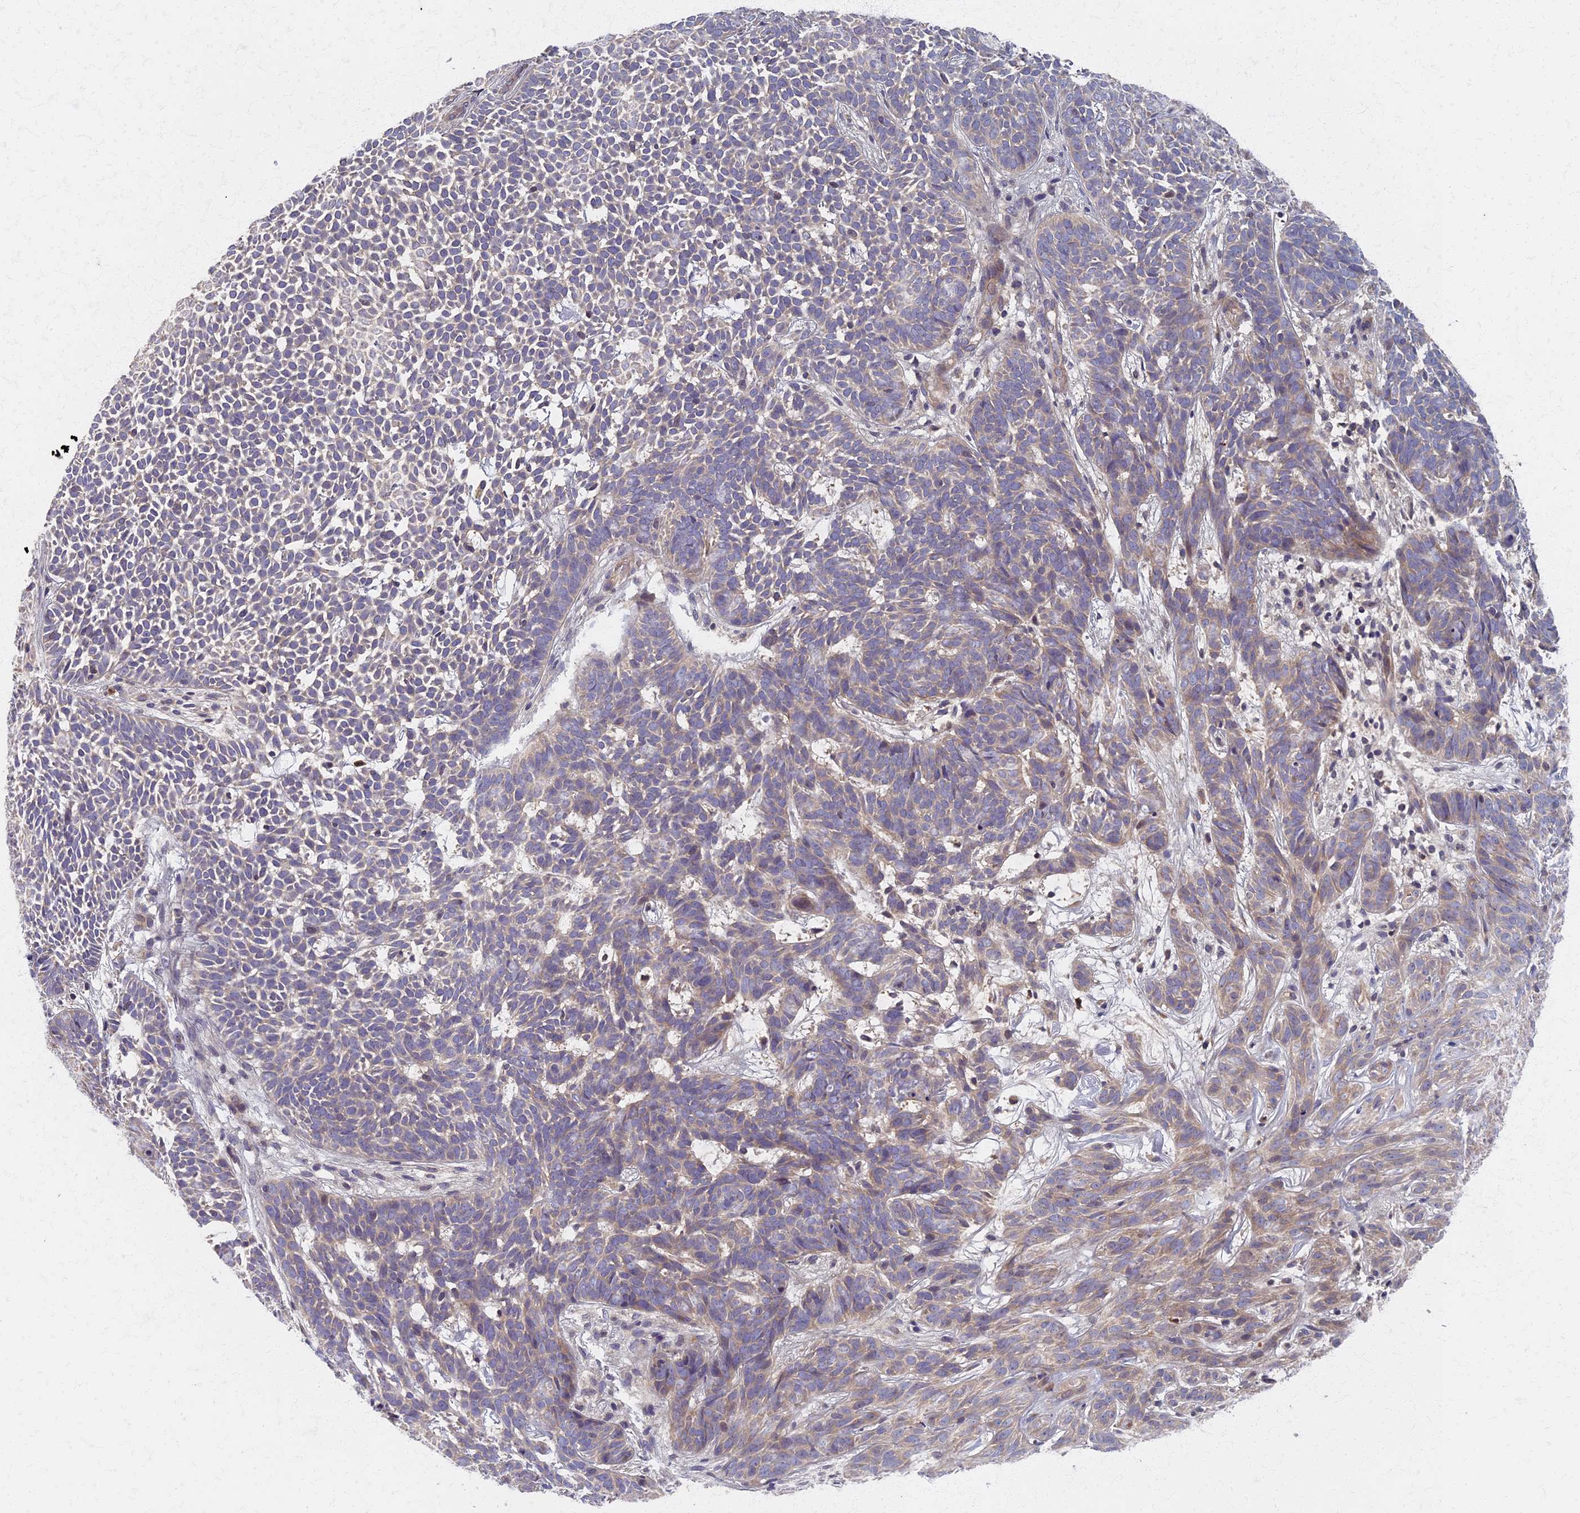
{"staining": {"intensity": "negative", "quantity": "none", "location": "none"}, "tissue": "skin cancer", "cell_type": "Tumor cells", "image_type": "cancer", "snomed": [{"axis": "morphology", "description": "Basal cell carcinoma"}, {"axis": "topography", "description": "Skin"}], "caption": "DAB immunohistochemical staining of human basal cell carcinoma (skin) shows no significant expression in tumor cells. The staining was performed using DAB to visualize the protein expression in brown, while the nuclei were stained in blue with hematoxylin (Magnification: 20x).", "gene": "AP4E1", "patient": {"sex": "female", "age": 78}}